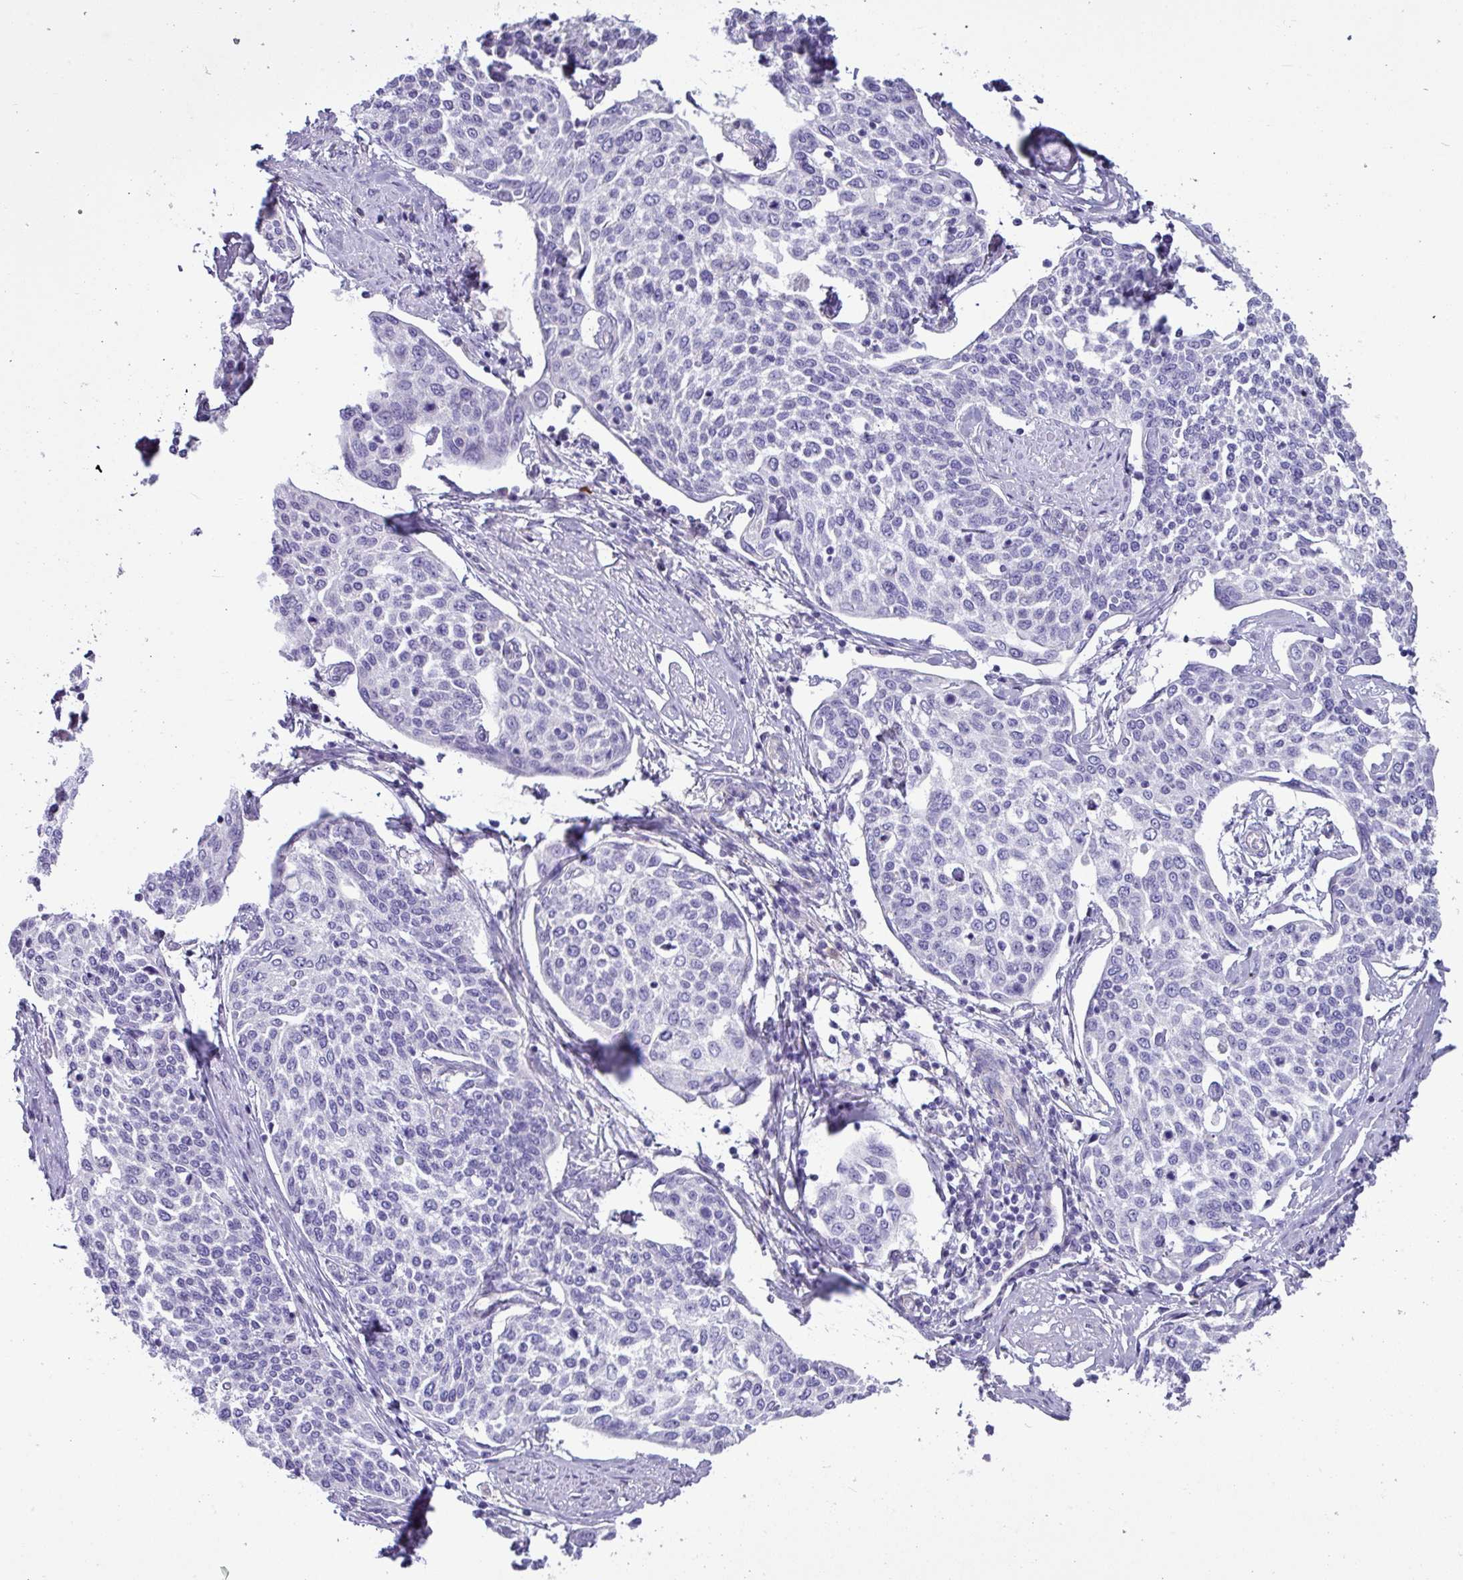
{"staining": {"intensity": "negative", "quantity": "none", "location": "none"}, "tissue": "cervical cancer", "cell_type": "Tumor cells", "image_type": "cancer", "snomed": [{"axis": "morphology", "description": "Squamous cell carcinoma, NOS"}, {"axis": "topography", "description": "Cervix"}], "caption": "IHC of cervical cancer (squamous cell carcinoma) exhibits no expression in tumor cells. (DAB immunohistochemistry with hematoxylin counter stain).", "gene": "KIRREL3", "patient": {"sex": "female", "age": 34}}